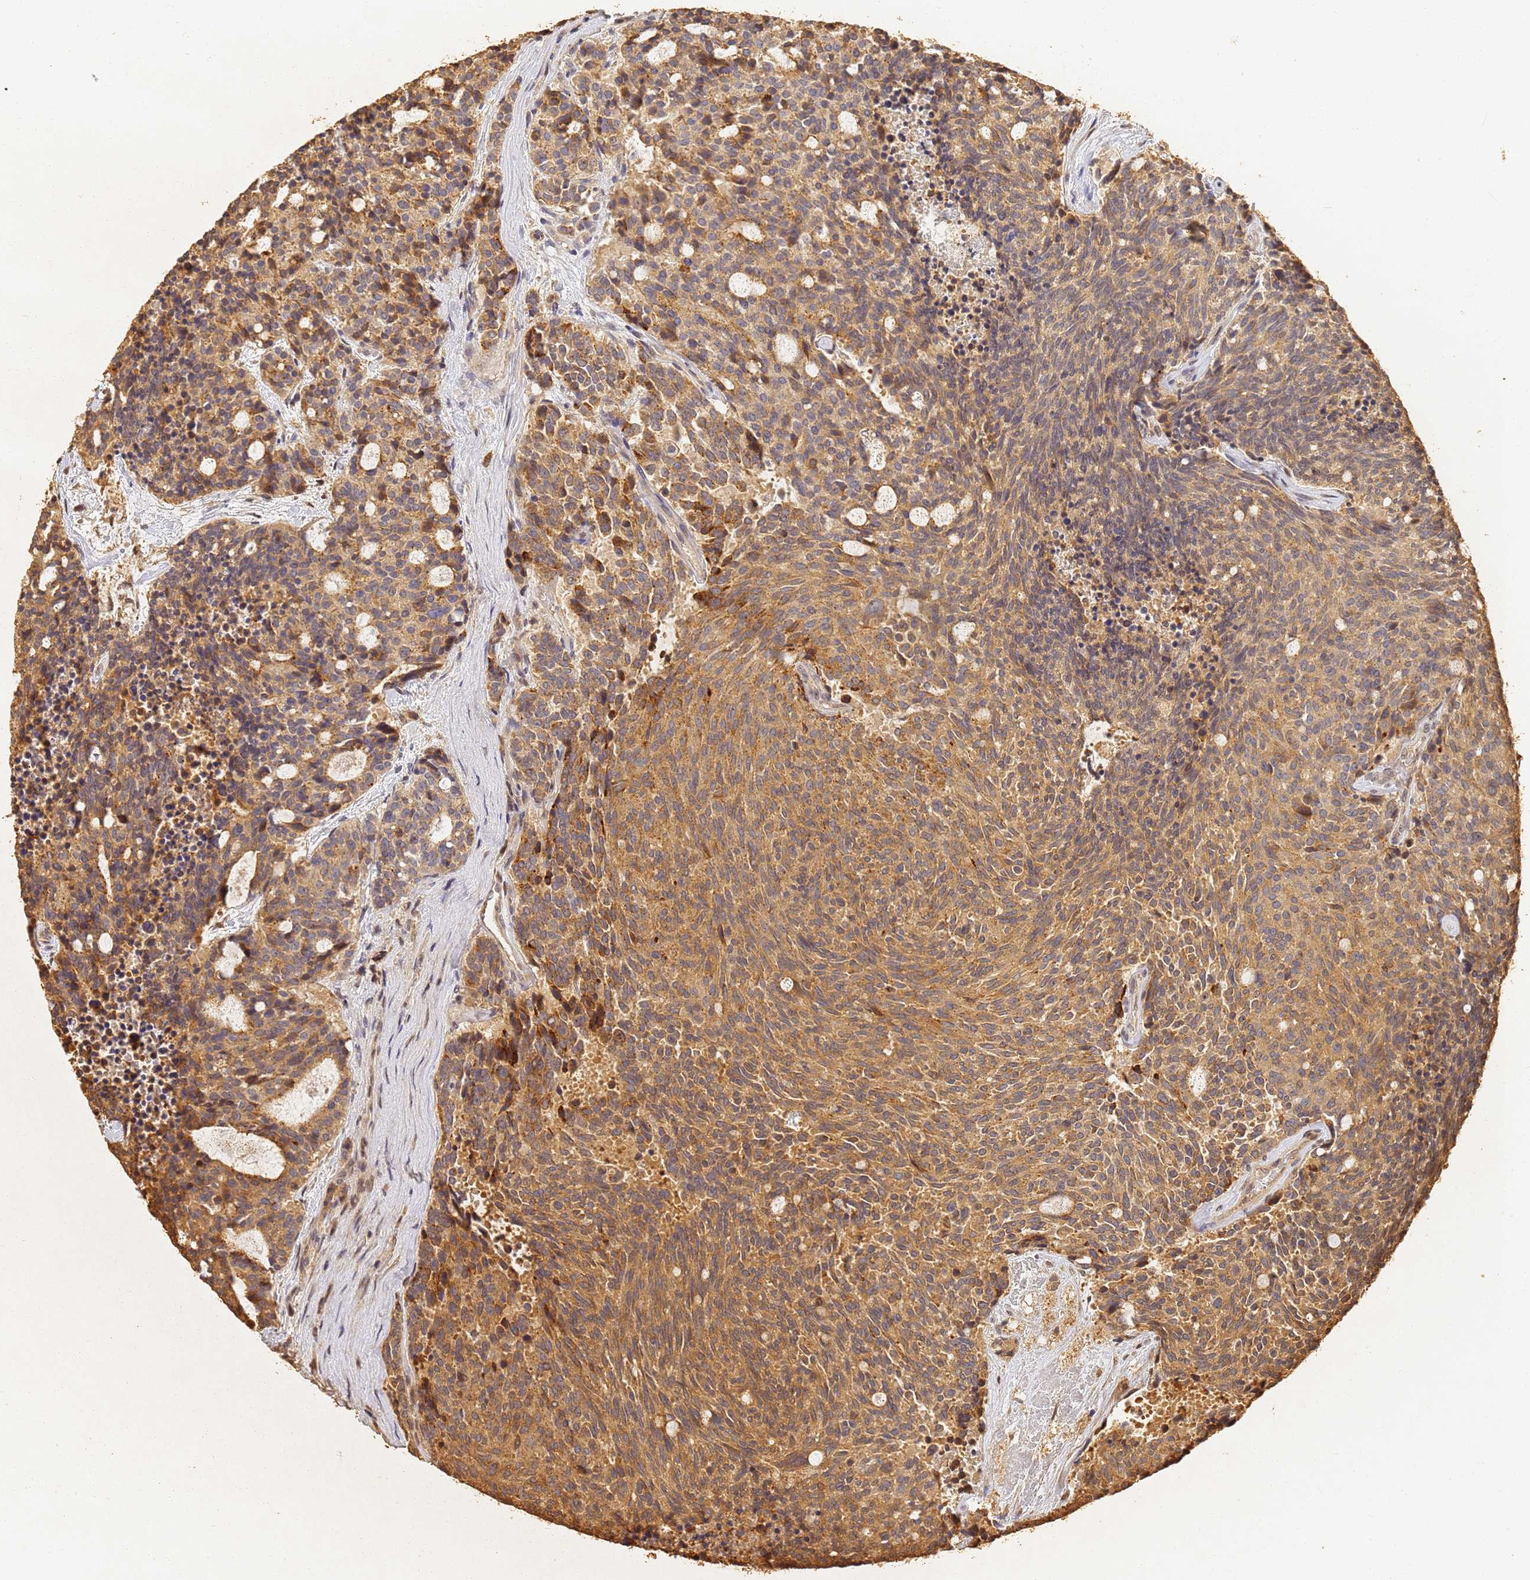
{"staining": {"intensity": "moderate", "quantity": ">75%", "location": "cytoplasmic/membranous"}, "tissue": "carcinoid", "cell_type": "Tumor cells", "image_type": "cancer", "snomed": [{"axis": "morphology", "description": "Carcinoid, malignant, NOS"}, {"axis": "topography", "description": "Pancreas"}], "caption": "Immunohistochemistry (IHC) (DAB (3,3'-diaminobenzidine)) staining of human carcinoid displays moderate cytoplasmic/membranous protein staining in approximately >75% of tumor cells.", "gene": "JAK2", "patient": {"sex": "female", "age": 54}}